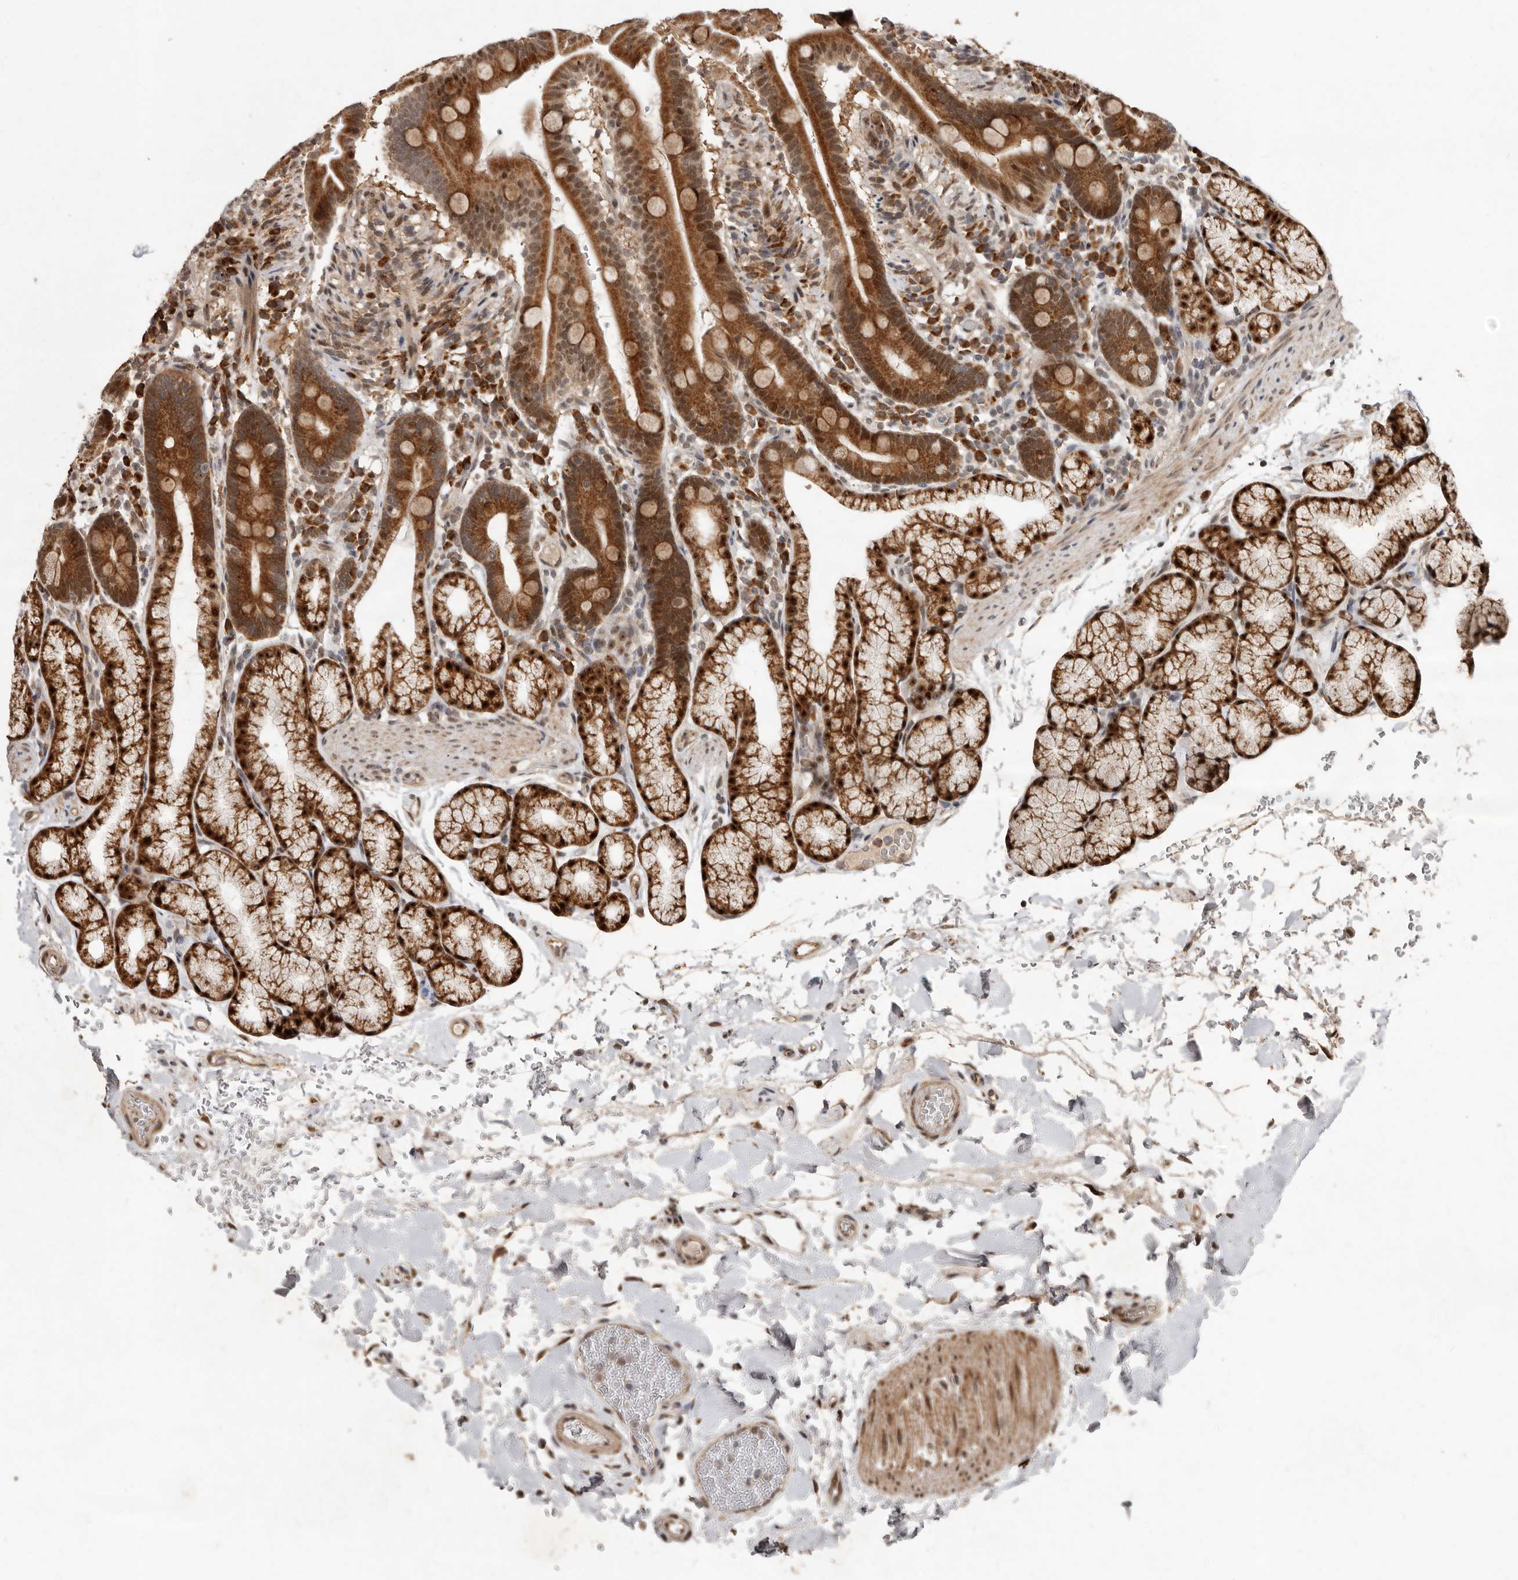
{"staining": {"intensity": "strong", "quantity": ">75%", "location": "cytoplasmic/membranous,nuclear"}, "tissue": "duodenum", "cell_type": "Glandular cells", "image_type": "normal", "snomed": [{"axis": "morphology", "description": "Normal tissue, NOS"}, {"axis": "topography", "description": "Duodenum"}], "caption": "An IHC histopathology image of unremarkable tissue is shown. Protein staining in brown highlights strong cytoplasmic/membranous,nuclear positivity in duodenum within glandular cells.", "gene": "LRGUK", "patient": {"sex": "male", "age": 54}}